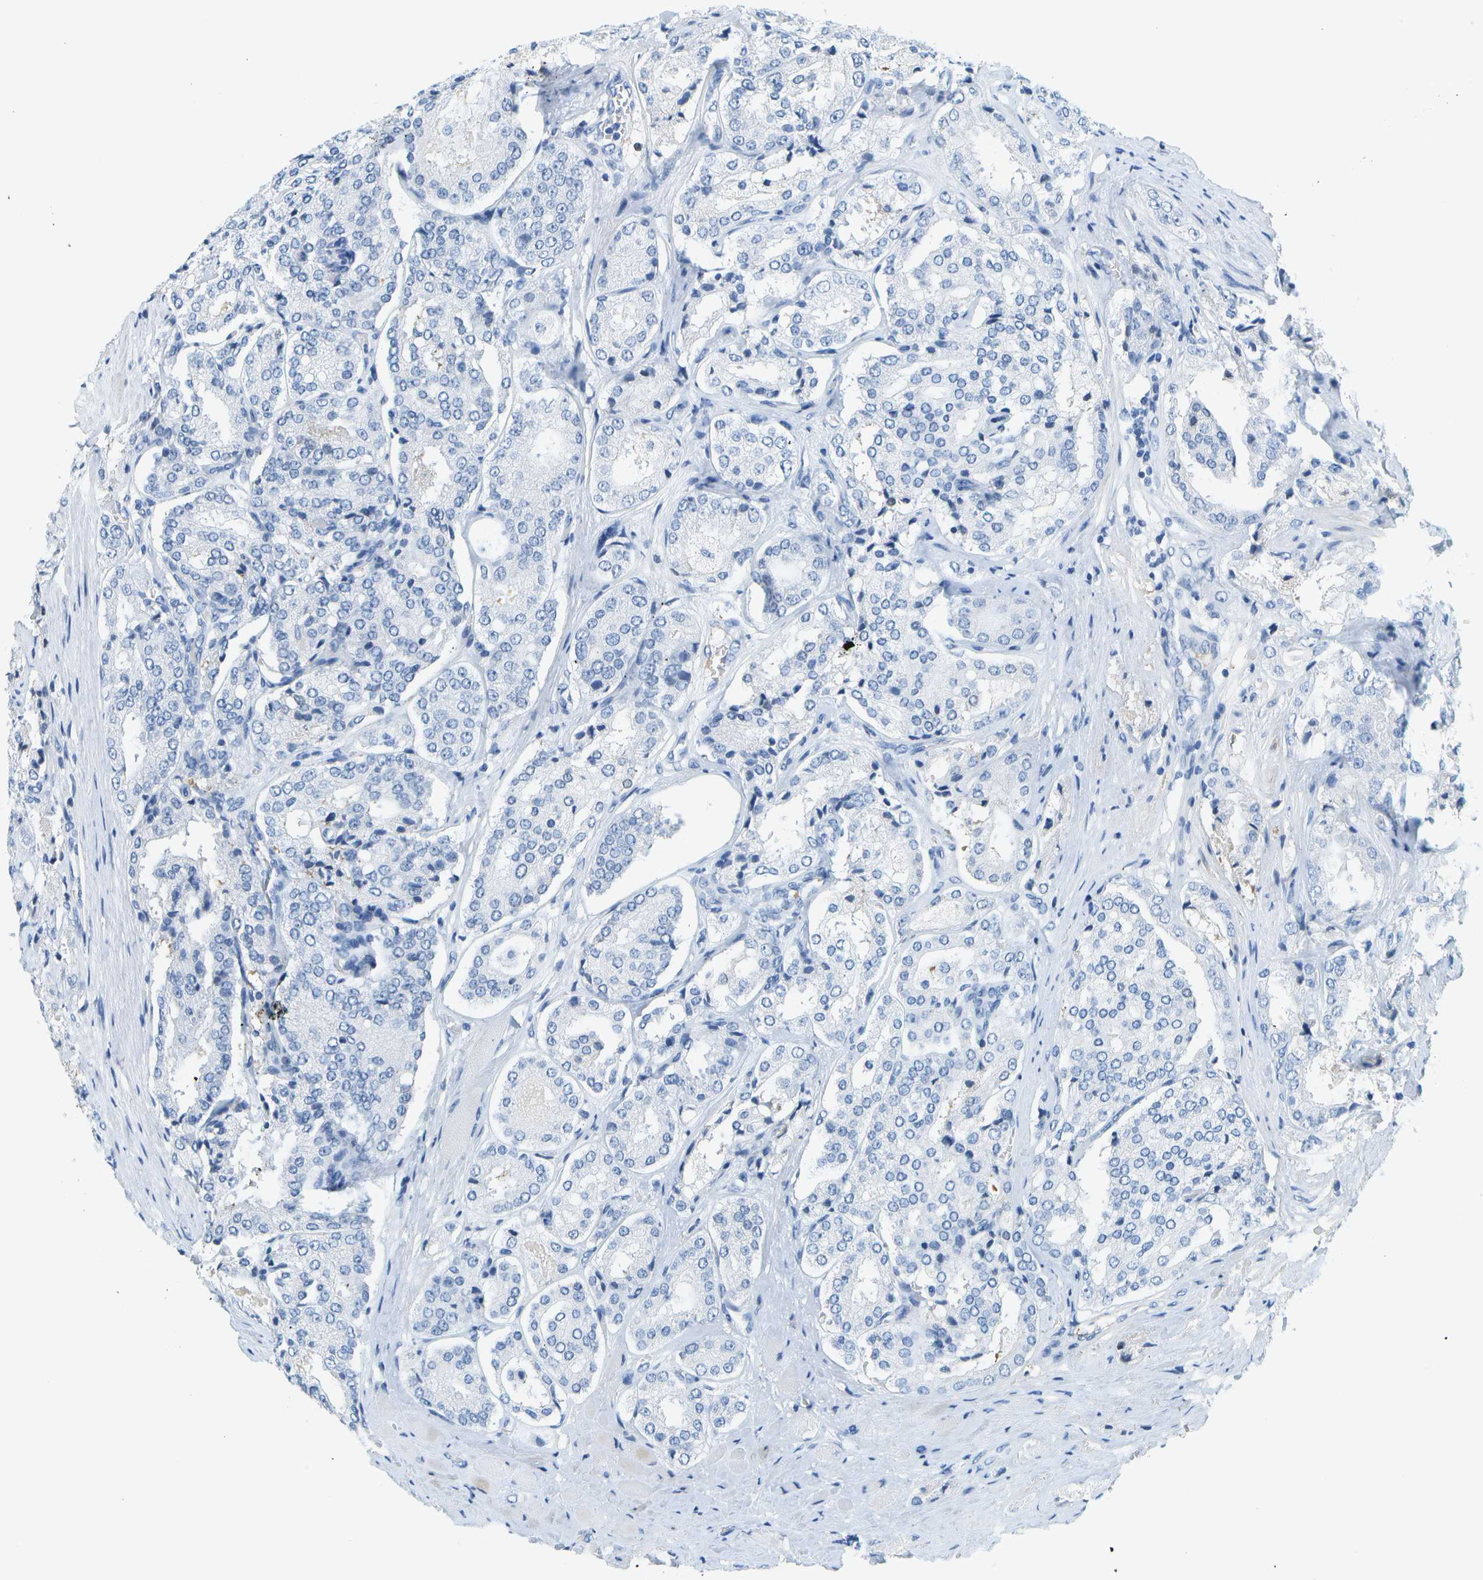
{"staining": {"intensity": "negative", "quantity": "none", "location": "none"}, "tissue": "prostate cancer", "cell_type": "Tumor cells", "image_type": "cancer", "snomed": [{"axis": "morphology", "description": "Adenocarcinoma, High grade"}, {"axis": "topography", "description": "Prostate"}], "caption": "Immunohistochemical staining of human high-grade adenocarcinoma (prostate) shows no significant expression in tumor cells. The staining is performed using DAB (3,3'-diaminobenzidine) brown chromogen with nuclei counter-stained in using hematoxylin.", "gene": "SERPINA1", "patient": {"sex": "male", "age": 65}}